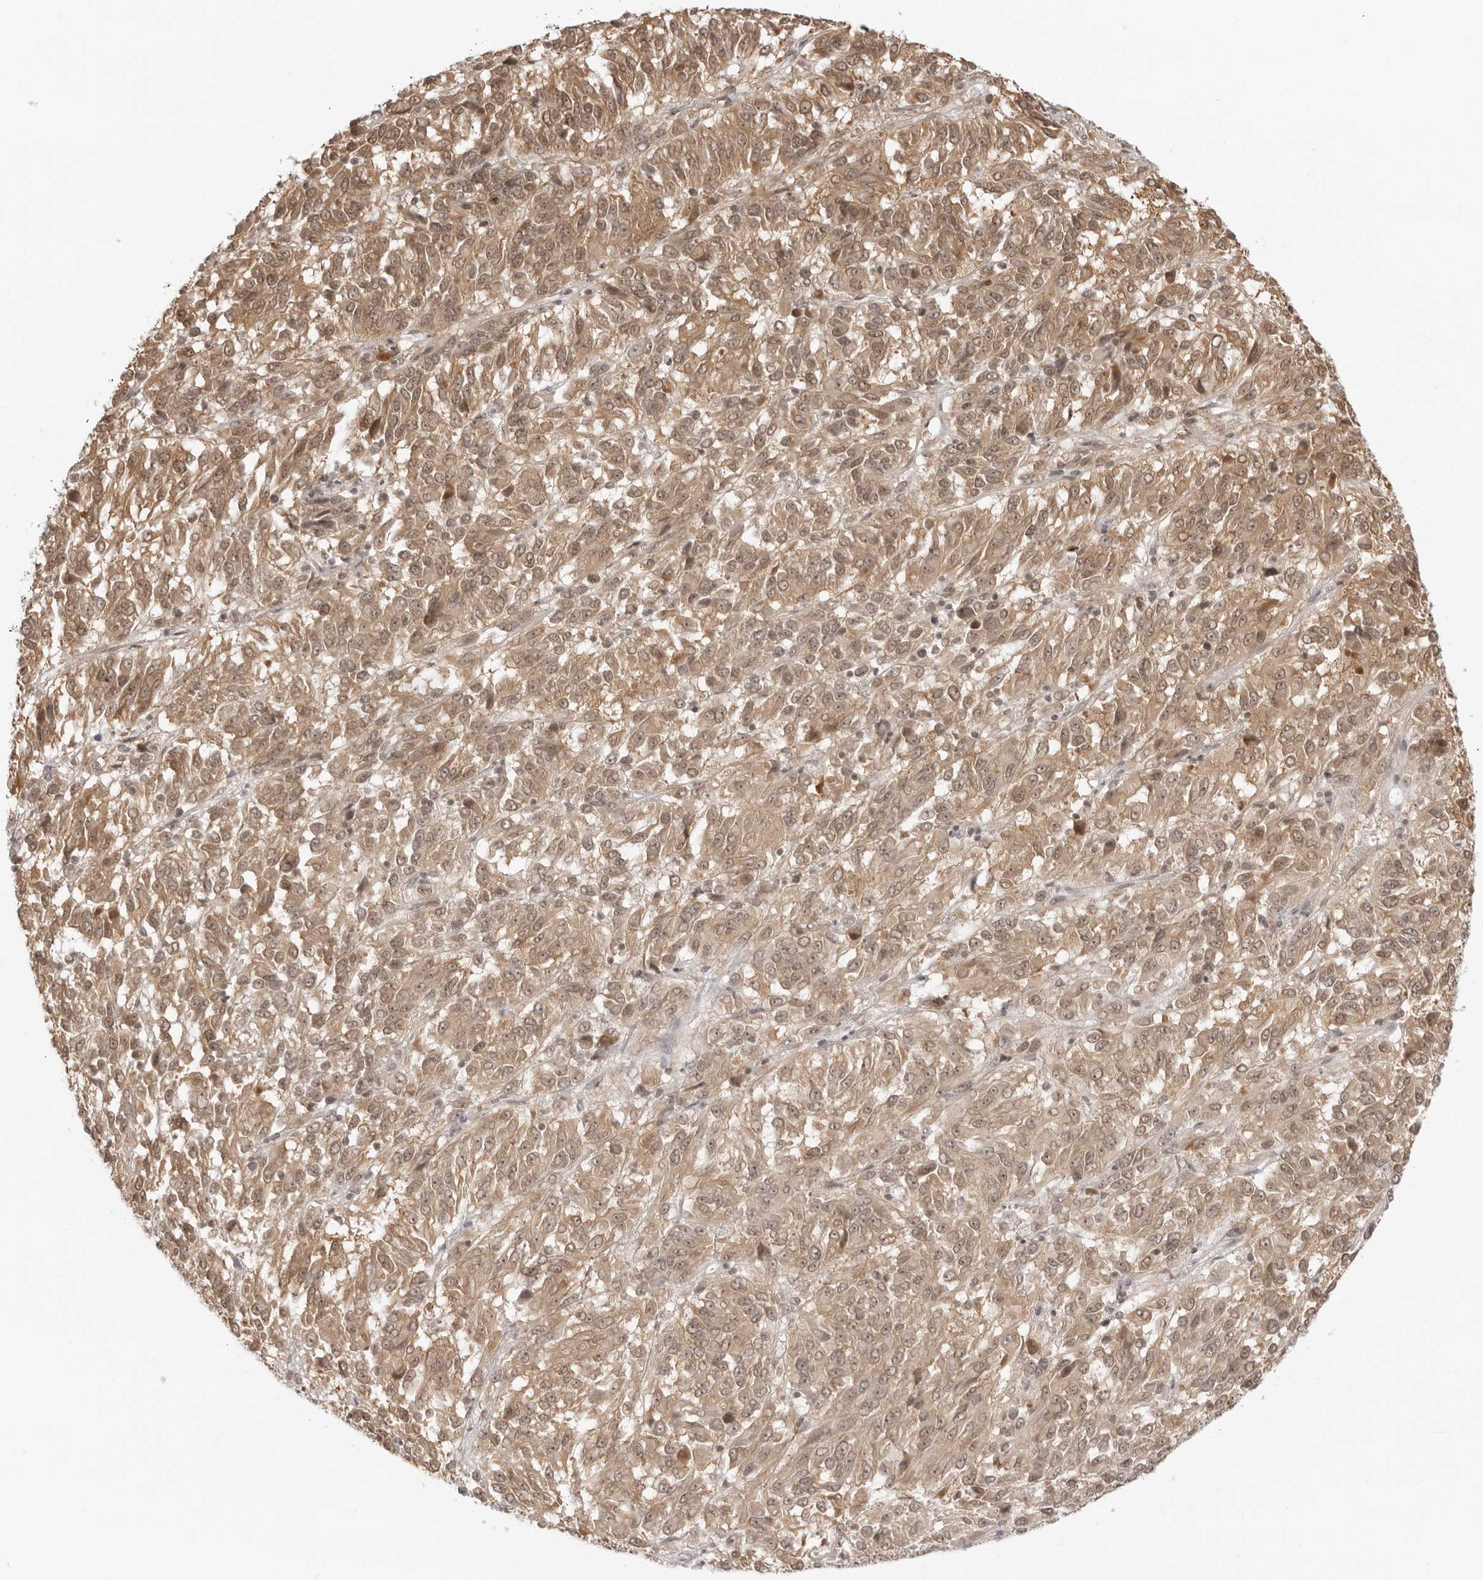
{"staining": {"intensity": "moderate", "quantity": ">75%", "location": "cytoplasmic/membranous,nuclear"}, "tissue": "melanoma", "cell_type": "Tumor cells", "image_type": "cancer", "snomed": [{"axis": "morphology", "description": "Malignant melanoma, Metastatic site"}, {"axis": "topography", "description": "Lung"}], "caption": "A medium amount of moderate cytoplasmic/membranous and nuclear staining is seen in about >75% of tumor cells in malignant melanoma (metastatic site) tissue.", "gene": "PRRC2C", "patient": {"sex": "male", "age": 64}}